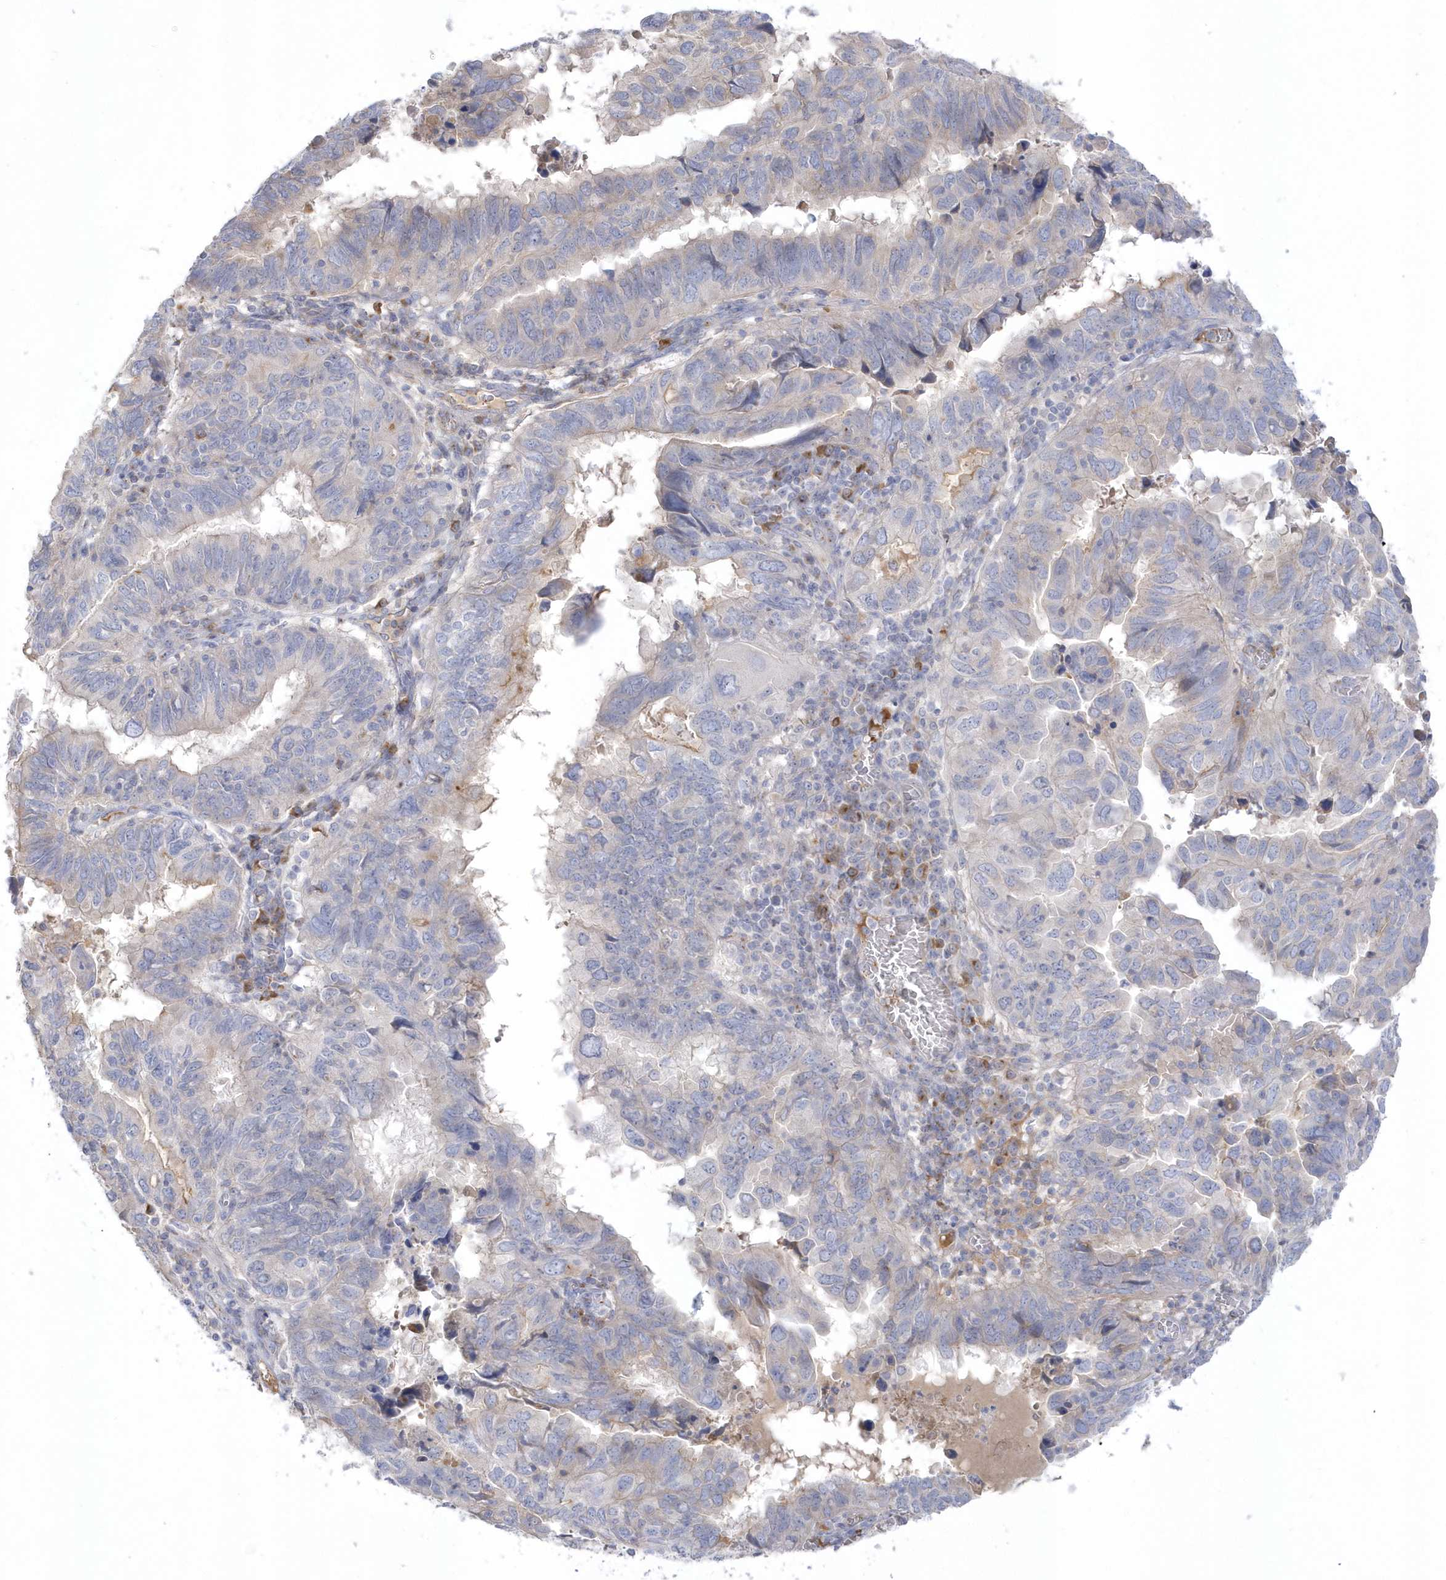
{"staining": {"intensity": "weak", "quantity": "<25%", "location": "cytoplasmic/membranous"}, "tissue": "endometrial cancer", "cell_type": "Tumor cells", "image_type": "cancer", "snomed": [{"axis": "morphology", "description": "Adenocarcinoma, NOS"}, {"axis": "topography", "description": "Uterus"}], "caption": "Tumor cells are negative for protein expression in human adenocarcinoma (endometrial).", "gene": "SEMA3D", "patient": {"sex": "female", "age": 77}}